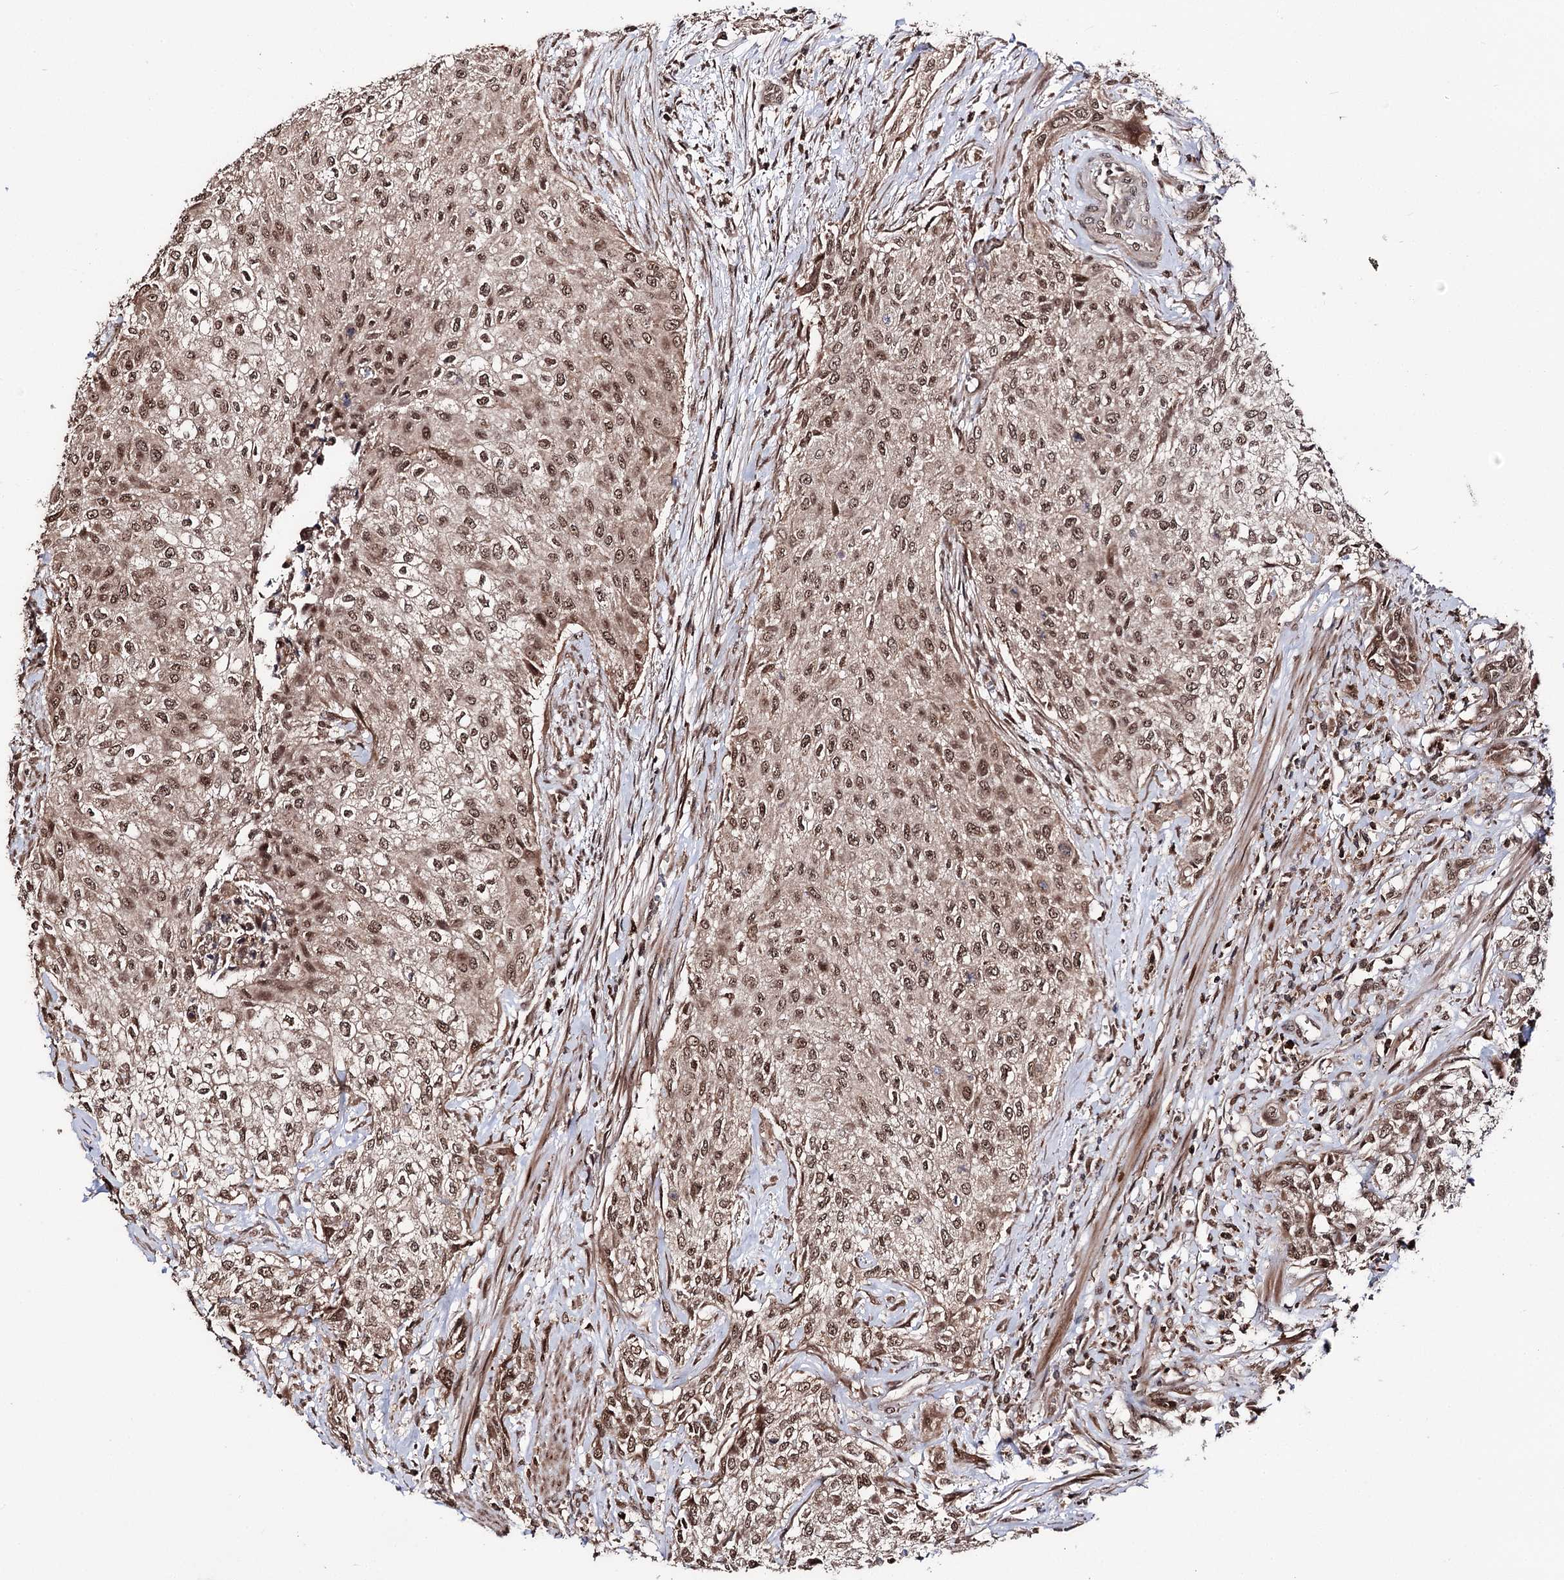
{"staining": {"intensity": "moderate", "quantity": ">75%", "location": "cytoplasmic/membranous,nuclear"}, "tissue": "urothelial cancer", "cell_type": "Tumor cells", "image_type": "cancer", "snomed": [{"axis": "morphology", "description": "Normal tissue, NOS"}, {"axis": "morphology", "description": "Urothelial carcinoma, NOS"}, {"axis": "topography", "description": "Urinary bladder"}, {"axis": "topography", "description": "Peripheral nerve tissue"}], "caption": "IHC micrograph of neoplastic tissue: urothelial cancer stained using IHC exhibits medium levels of moderate protein expression localized specifically in the cytoplasmic/membranous and nuclear of tumor cells, appearing as a cytoplasmic/membranous and nuclear brown color.", "gene": "FAM53B", "patient": {"sex": "male", "age": 35}}